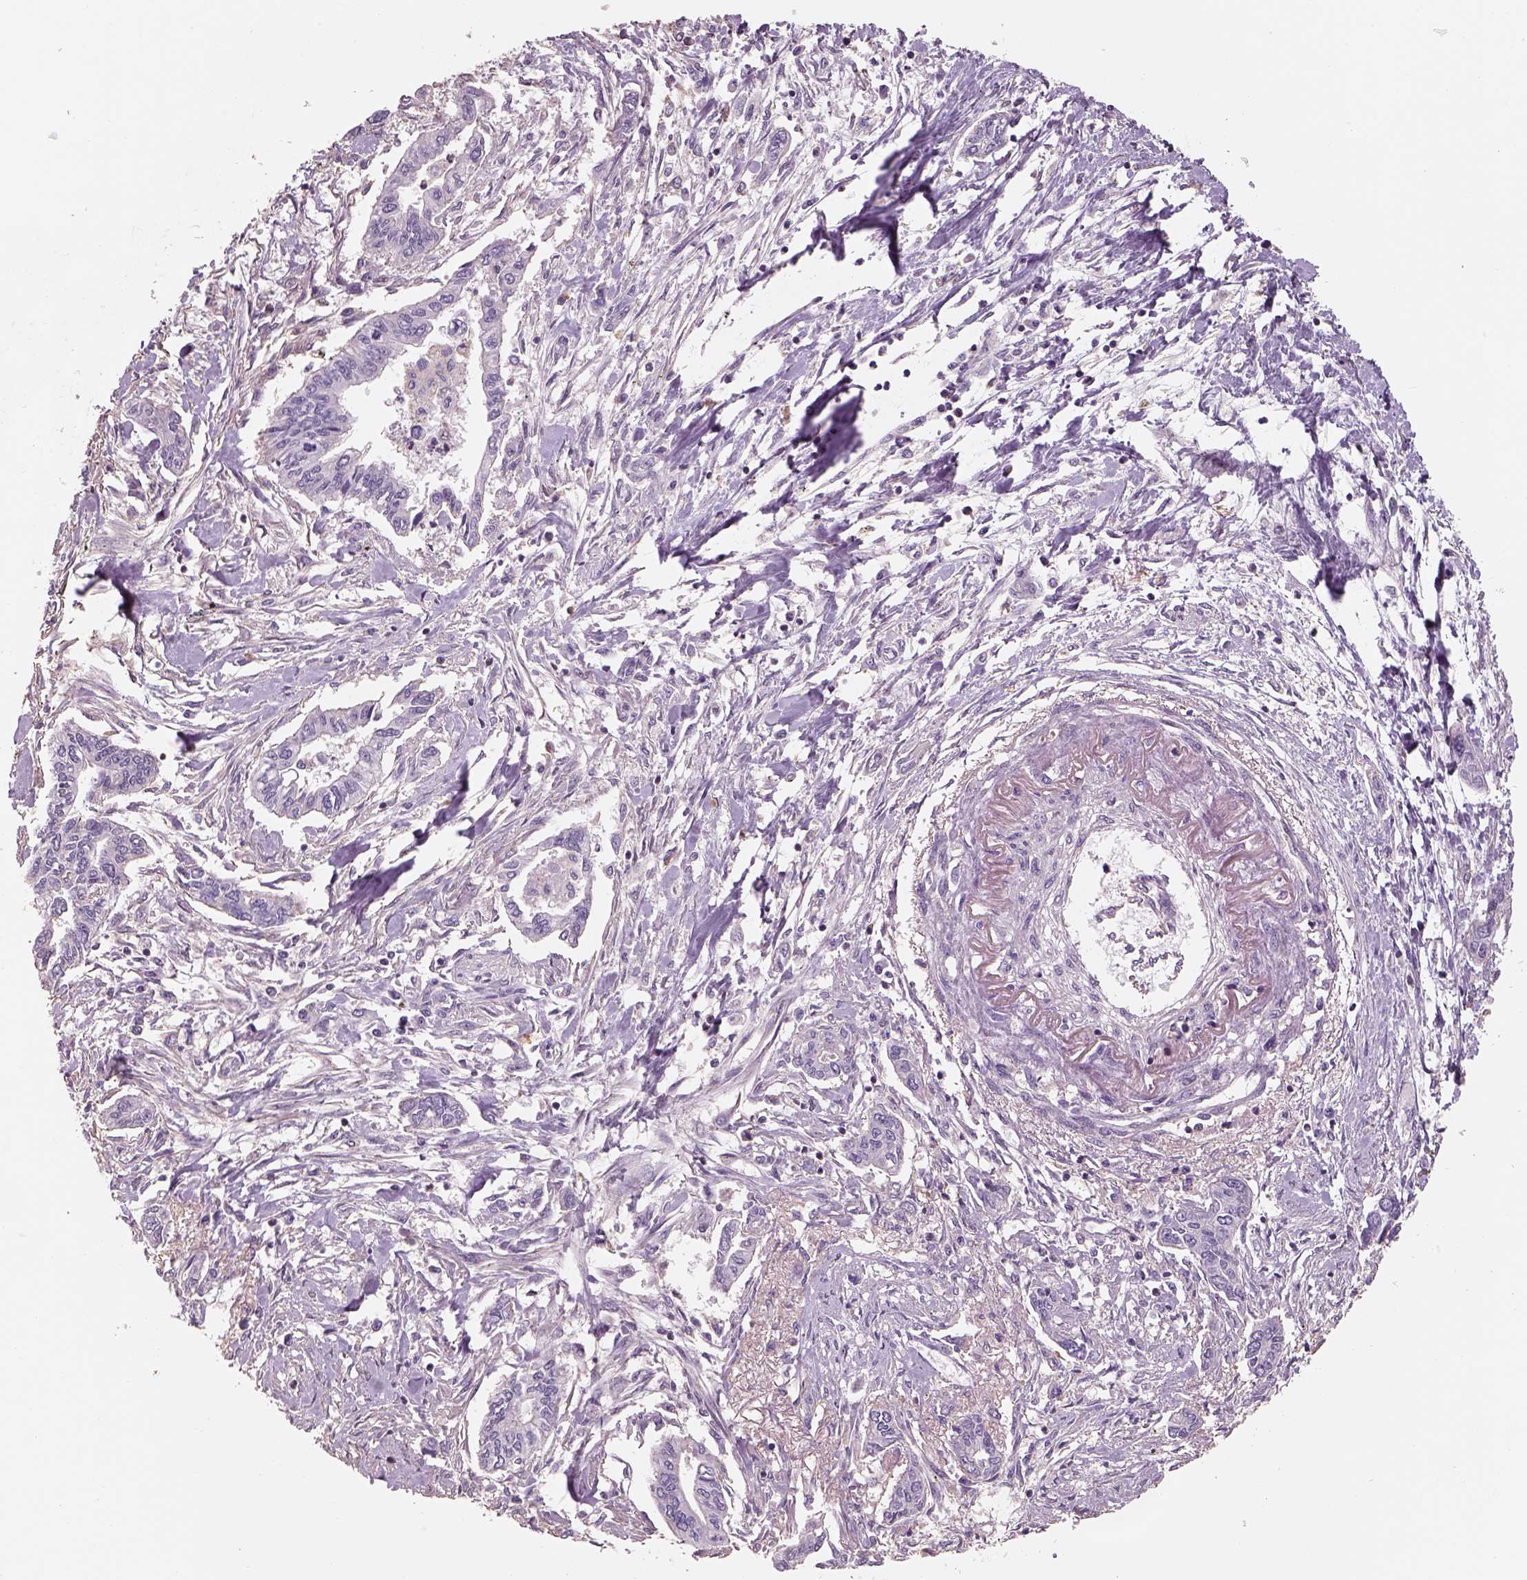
{"staining": {"intensity": "negative", "quantity": "none", "location": "none"}, "tissue": "pancreatic cancer", "cell_type": "Tumor cells", "image_type": "cancer", "snomed": [{"axis": "morphology", "description": "Adenocarcinoma, NOS"}, {"axis": "topography", "description": "Pancreas"}], "caption": "High magnification brightfield microscopy of pancreatic adenocarcinoma stained with DAB (3,3'-diaminobenzidine) (brown) and counterstained with hematoxylin (blue): tumor cells show no significant positivity. (Brightfield microscopy of DAB immunohistochemistry (IHC) at high magnification).", "gene": "OTUD6A", "patient": {"sex": "male", "age": 60}}